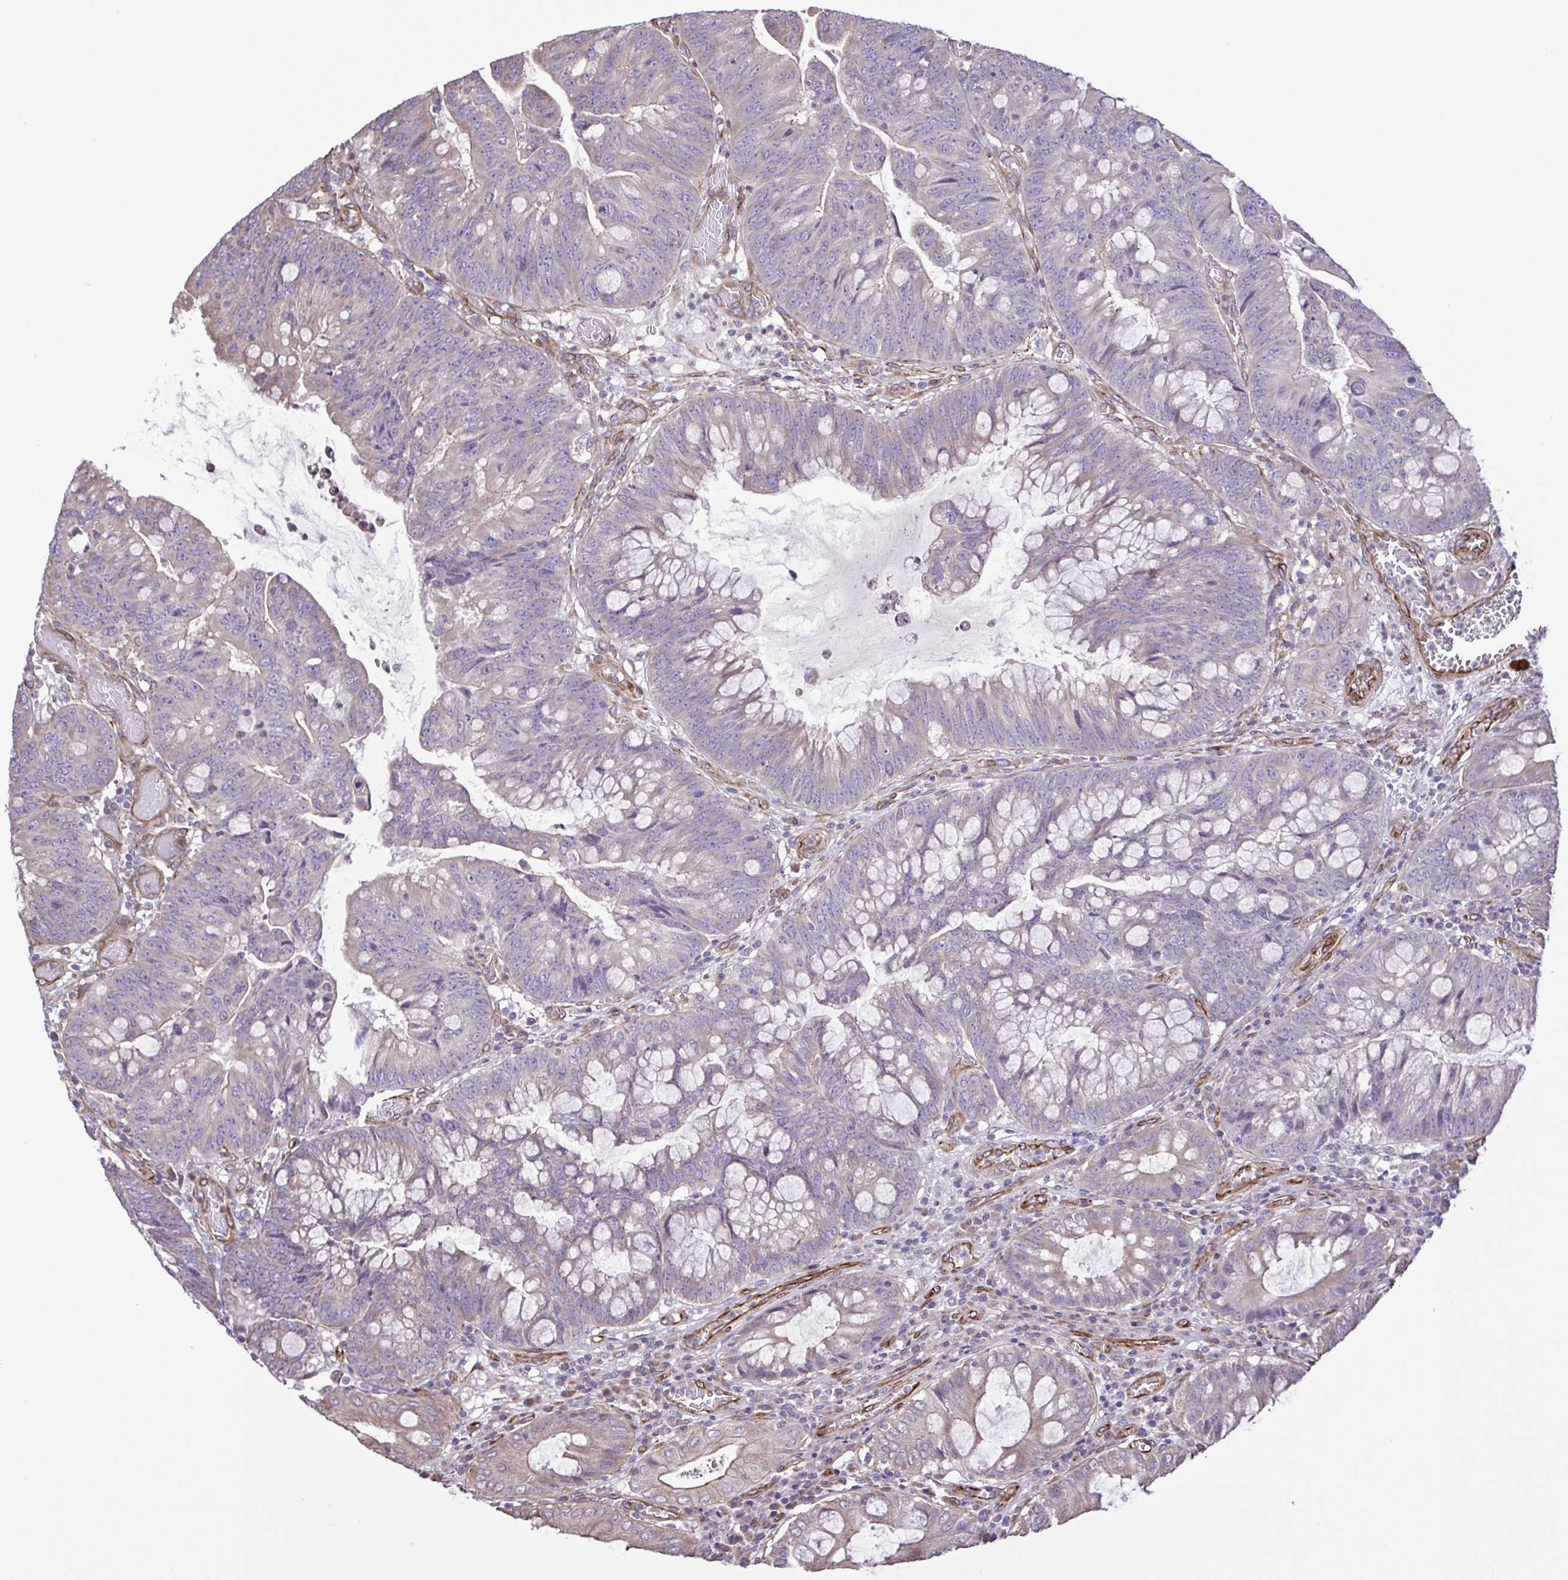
{"staining": {"intensity": "negative", "quantity": "none", "location": "none"}, "tissue": "colorectal cancer", "cell_type": "Tumor cells", "image_type": "cancer", "snomed": [{"axis": "morphology", "description": "Adenocarcinoma, NOS"}, {"axis": "topography", "description": "Colon"}], "caption": "Immunohistochemistry (IHC) micrograph of neoplastic tissue: human adenocarcinoma (colorectal) stained with DAB (3,3'-diaminobenzidine) shows no significant protein expression in tumor cells.", "gene": "FLT1", "patient": {"sex": "male", "age": 62}}